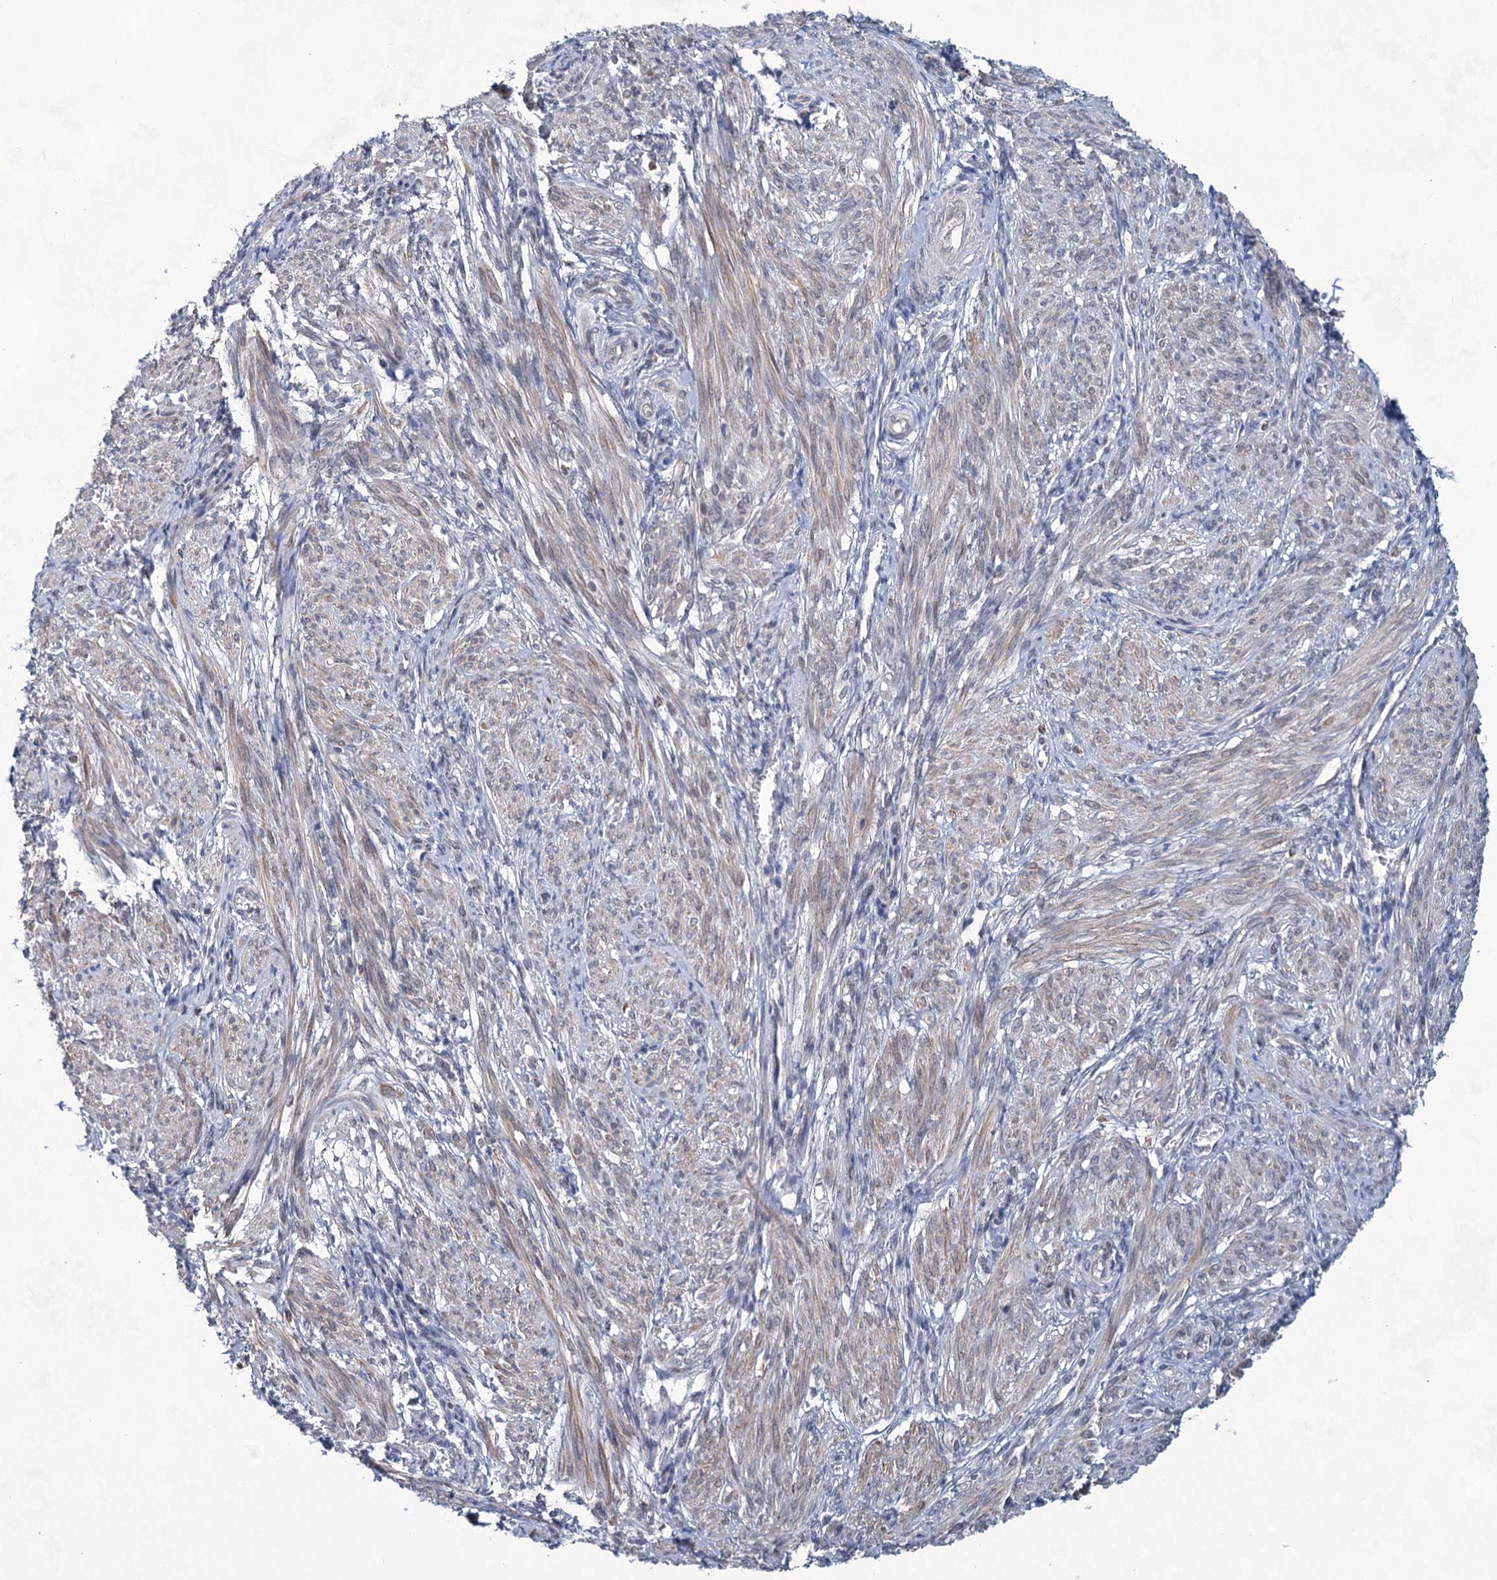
{"staining": {"intensity": "moderate", "quantity": "25%-75%", "location": "cytoplasmic/membranous"}, "tissue": "smooth muscle", "cell_type": "Smooth muscle cells", "image_type": "normal", "snomed": [{"axis": "morphology", "description": "Normal tissue, NOS"}, {"axis": "topography", "description": "Smooth muscle"}], "caption": "Protein staining demonstrates moderate cytoplasmic/membranous expression in approximately 25%-75% of smooth muscle cells in unremarkable smooth muscle.", "gene": "TTC17", "patient": {"sex": "female", "age": 39}}